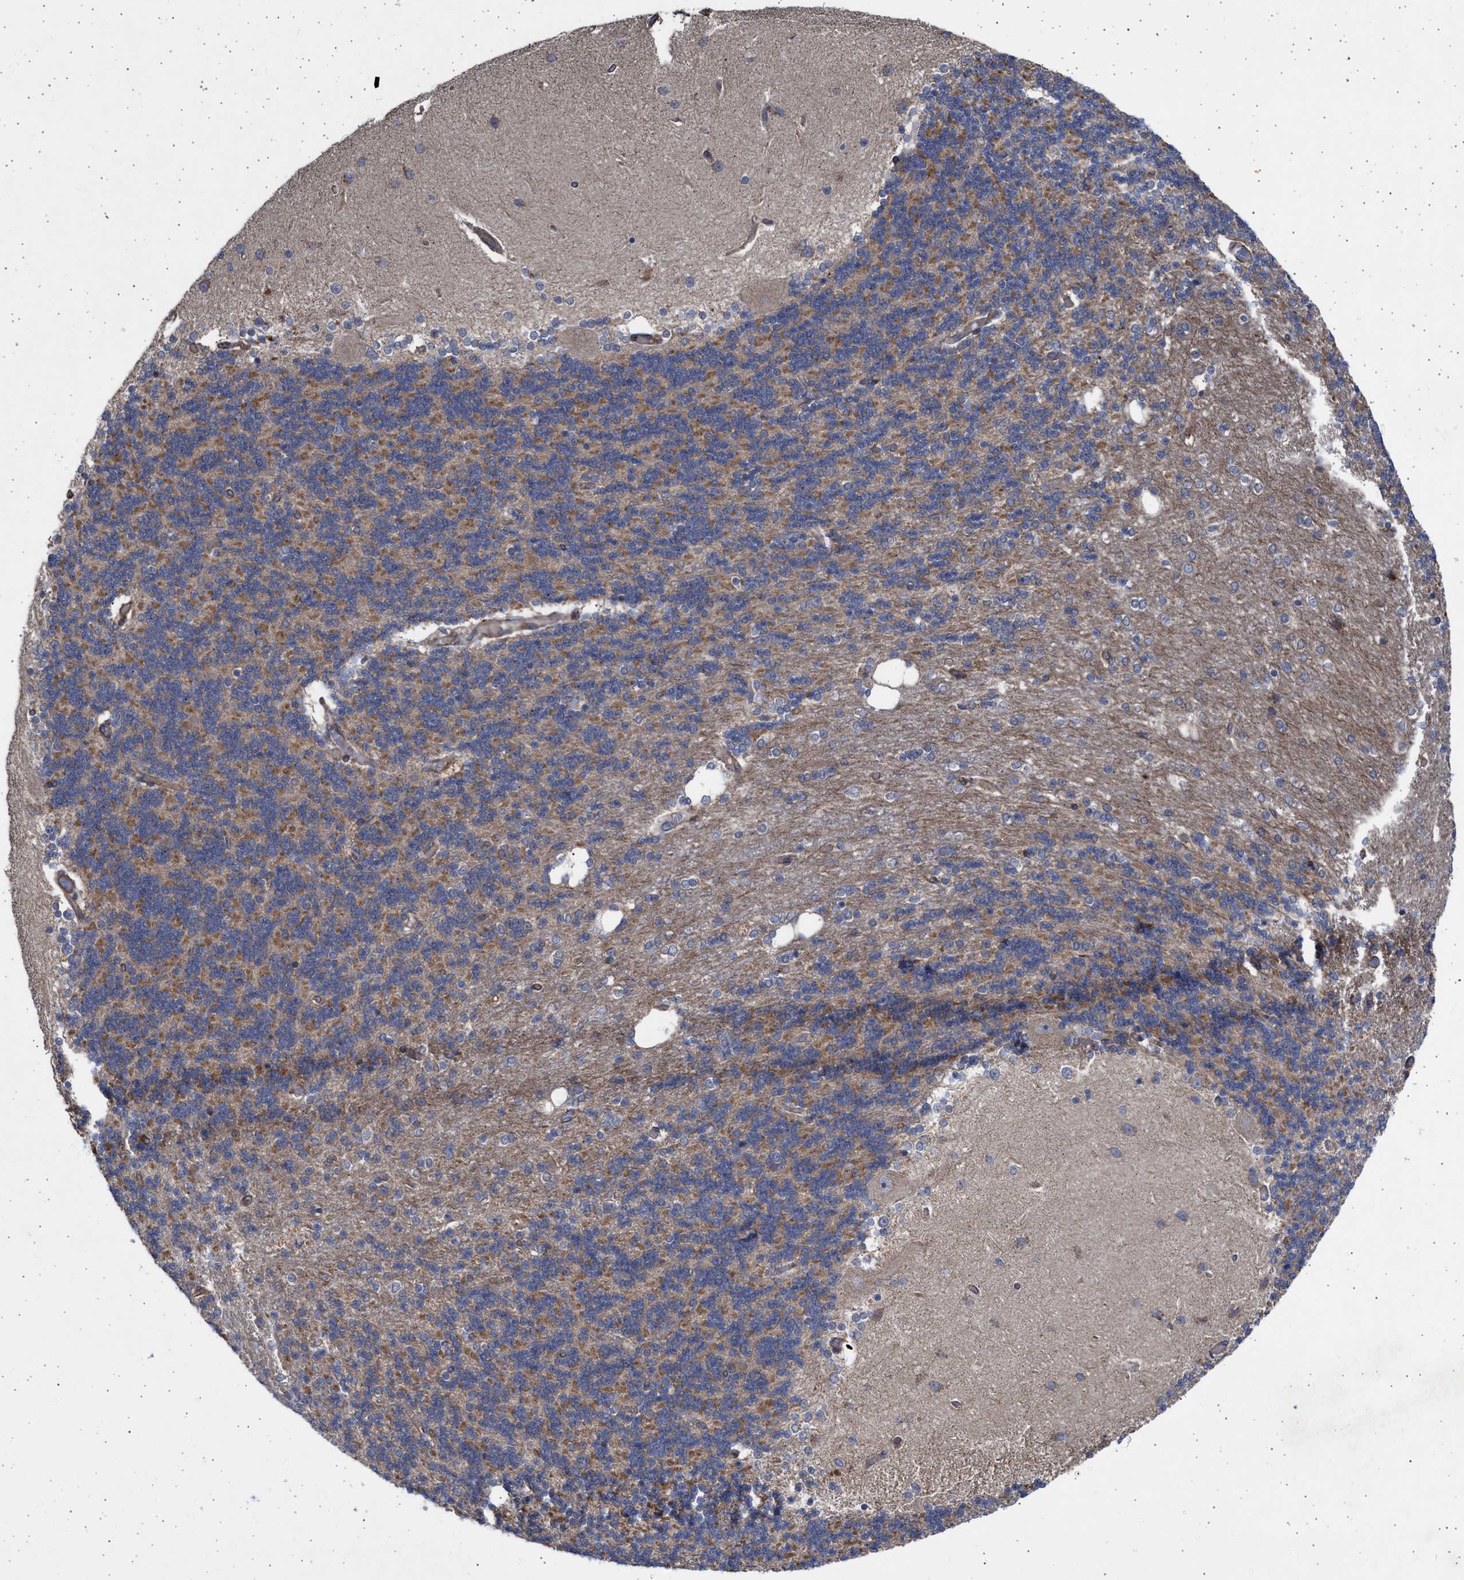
{"staining": {"intensity": "strong", "quantity": "25%-75%", "location": "cytoplasmic/membranous"}, "tissue": "cerebellum", "cell_type": "Cells in granular layer", "image_type": "normal", "snomed": [{"axis": "morphology", "description": "Normal tissue, NOS"}, {"axis": "topography", "description": "Cerebellum"}], "caption": "Immunohistochemistry histopathology image of benign cerebellum stained for a protein (brown), which displays high levels of strong cytoplasmic/membranous positivity in about 25%-75% of cells in granular layer.", "gene": "TTC19", "patient": {"sex": "female", "age": 54}}